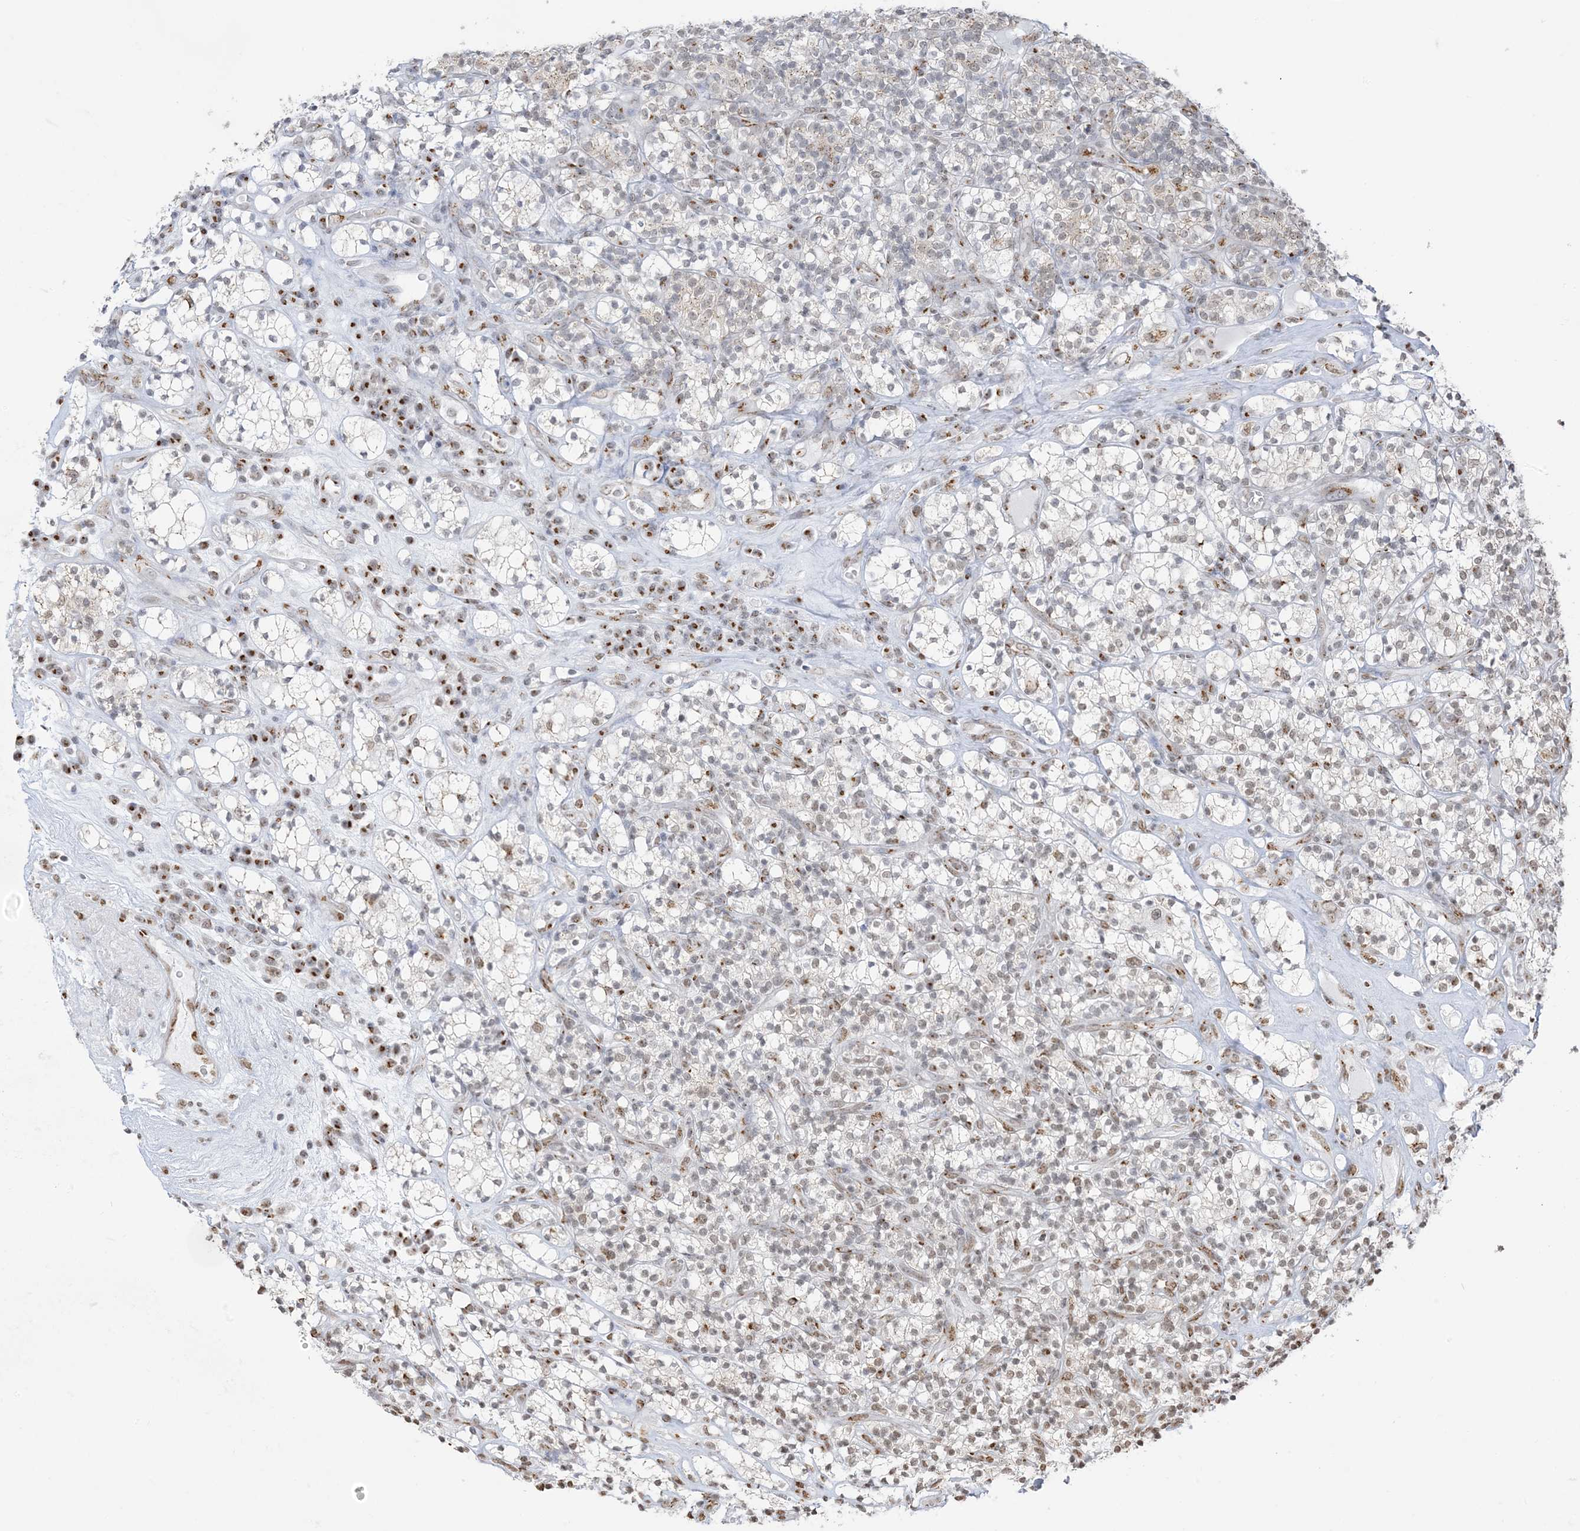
{"staining": {"intensity": "weak", "quantity": ">75%", "location": "cytoplasmic/membranous,nuclear"}, "tissue": "renal cancer", "cell_type": "Tumor cells", "image_type": "cancer", "snomed": [{"axis": "morphology", "description": "Adenocarcinoma, NOS"}, {"axis": "topography", "description": "Kidney"}], "caption": "Renal adenocarcinoma stained for a protein demonstrates weak cytoplasmic/membranous and nuclear positivity in tumor cells.", "gene": "GPR107", "patient": {"sex": "male", "age": 77}}